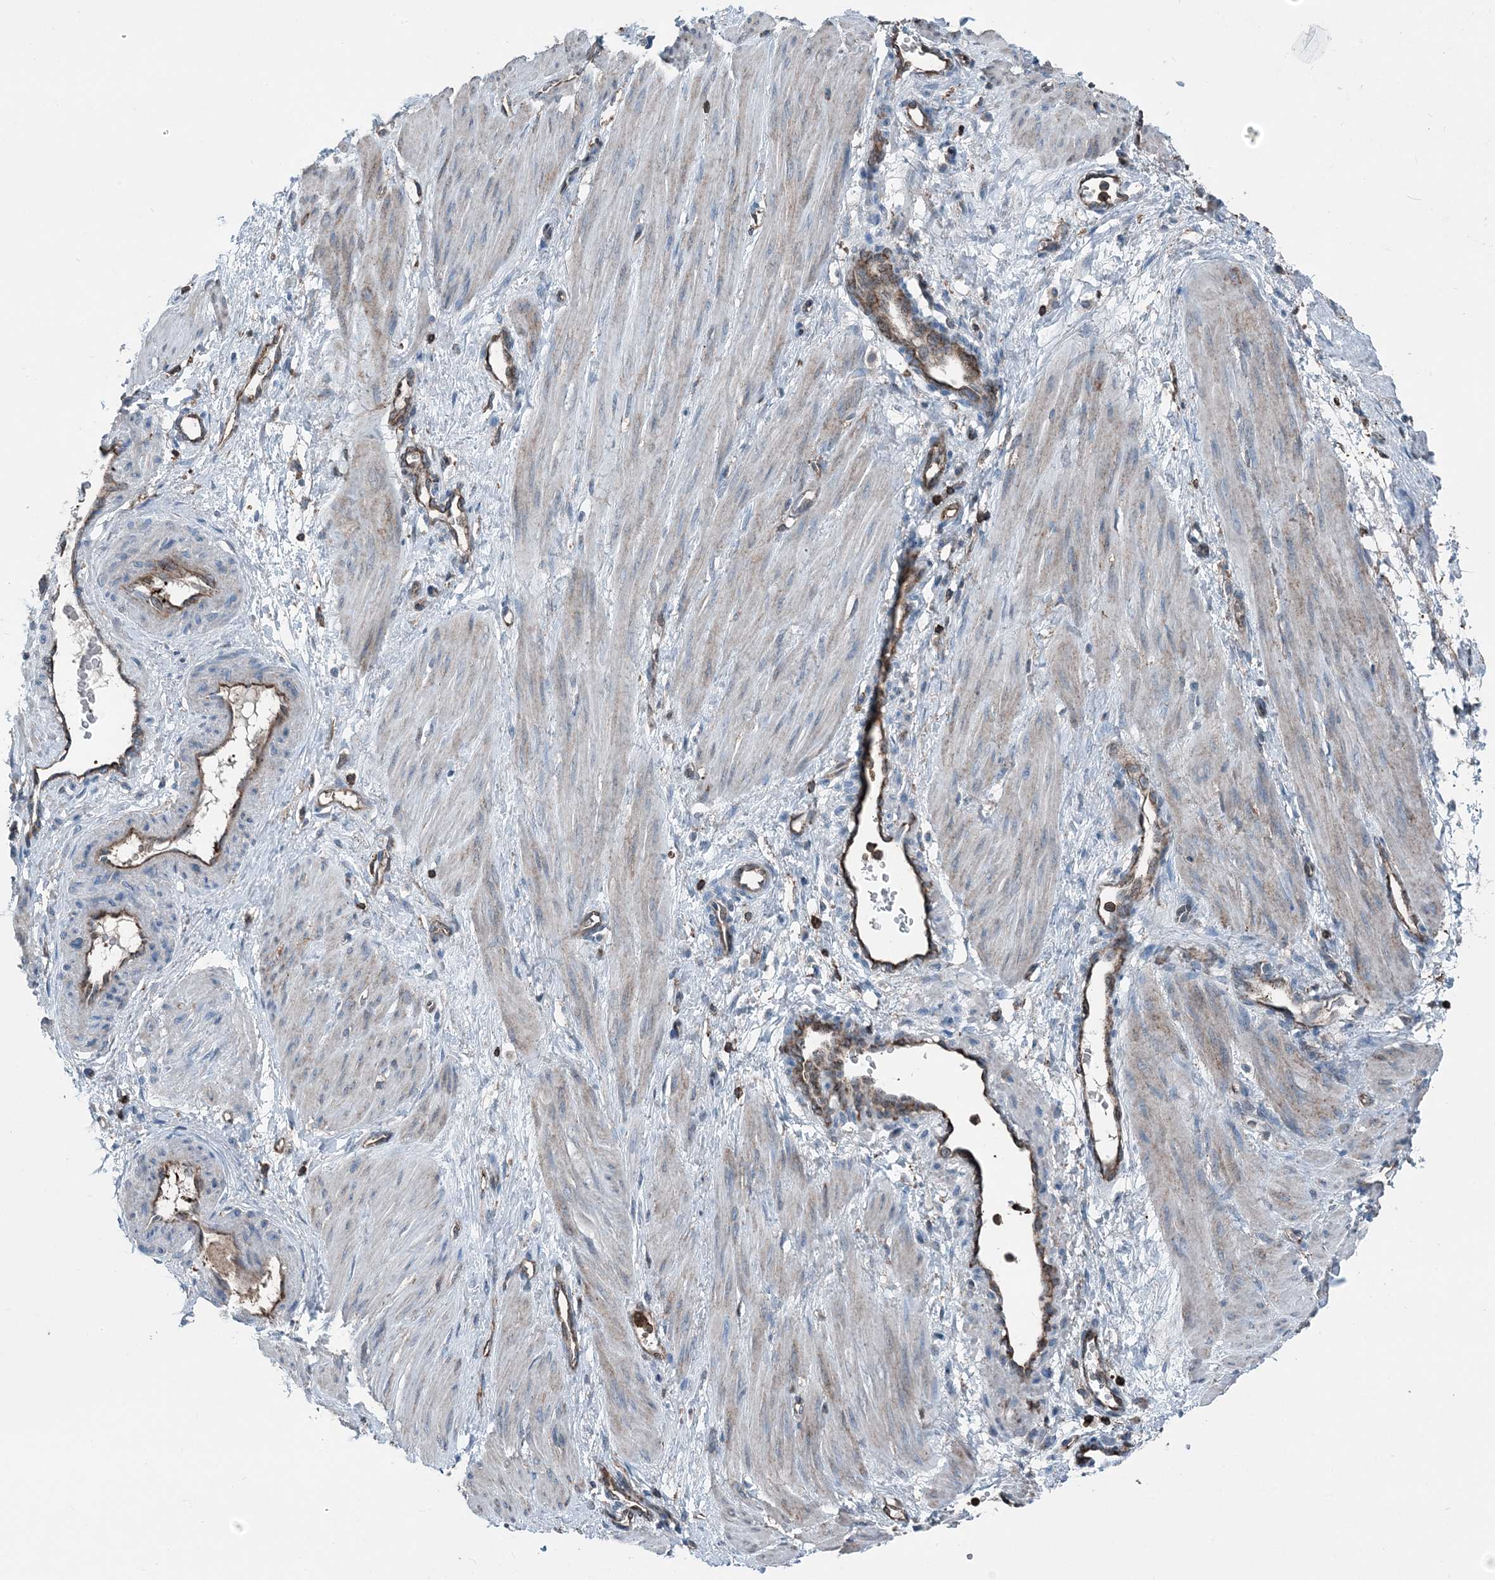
{"staining": {"intensity": "moderate", "quantity": "<25%", "location": "cytoplasmic/membranous"}, "tissue": "smooth muscle", "cell_type": "Smooth muscle cells", "image_type": "normal", "snomed": [{"axis": "morphology", "description": "Normal tissue, NOS"}, {"axis": "topography", "description": "Endometrium"}], "caption": "High-power microscopy captured an IHC photomicrograph of unremarkable smooth muscle, revealing moderate cytoplasmic/membranous expression in about <25% of smooth muscle cells.", "gene": "CFL1", "patient": {"sex": "female", "age": 33}}